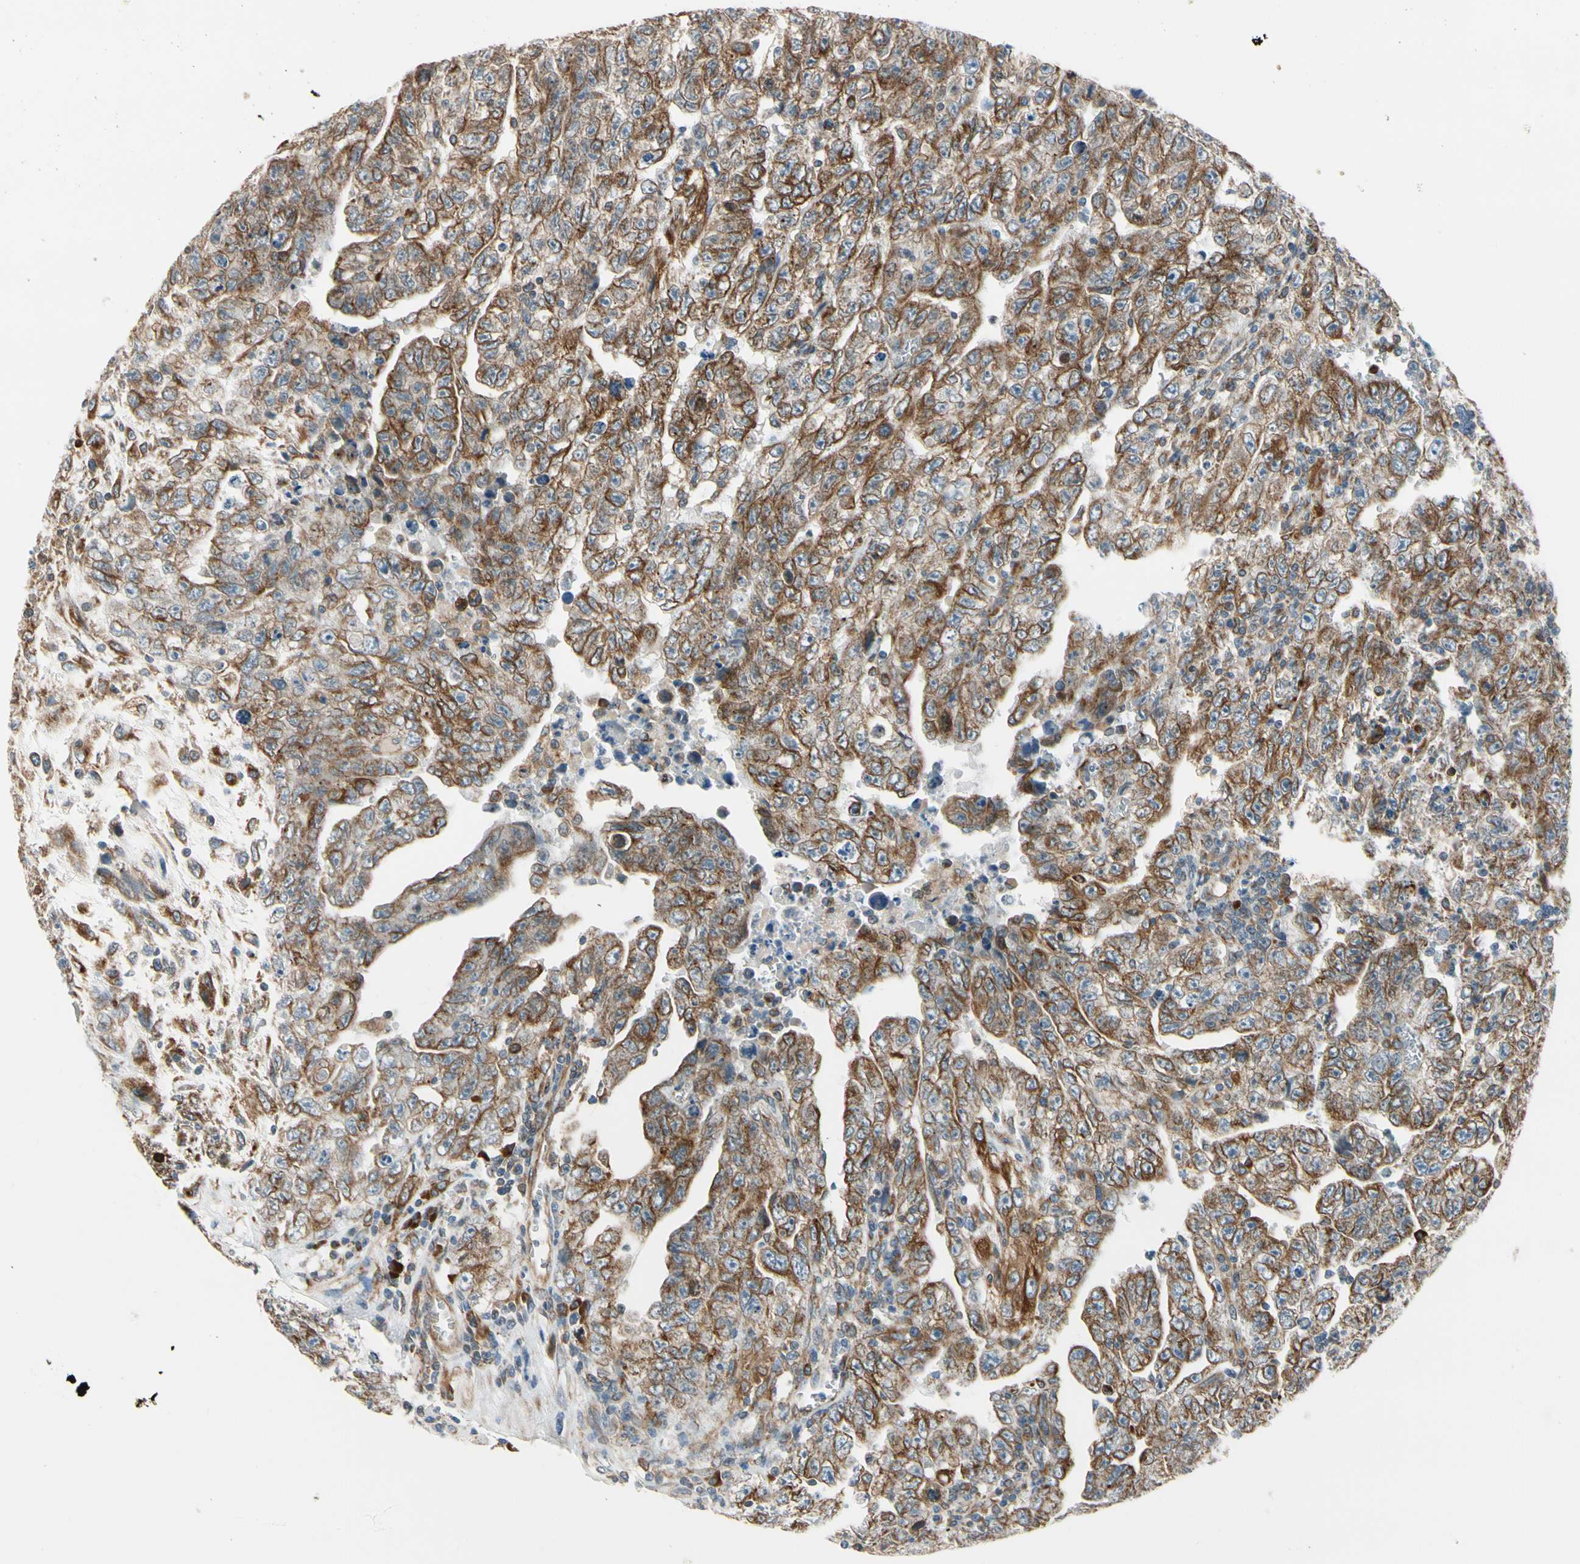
{"staining": {"intensity": "strong", "quantity": ">75%", "location": "cytoplasmic/membranous"}, "tissue": "testis cancer", "cell_type": "Tumor cells", "image_type": "cancer", "snomed": [{"axis": "morphology", "description": "Carcinoma, Embryonal, NOS"}, {"axis": "topography", "description": "Testis"}], "caption": "IHC image of human testis cancer (embryonal carcinoma) stained for a protein (brown), which shows high levels of strong cytoplasmic/membranous positivity in about >75% of tumor cells.", "gene": "CLCC1", "patient": {"sex": "male", "age": 28}}